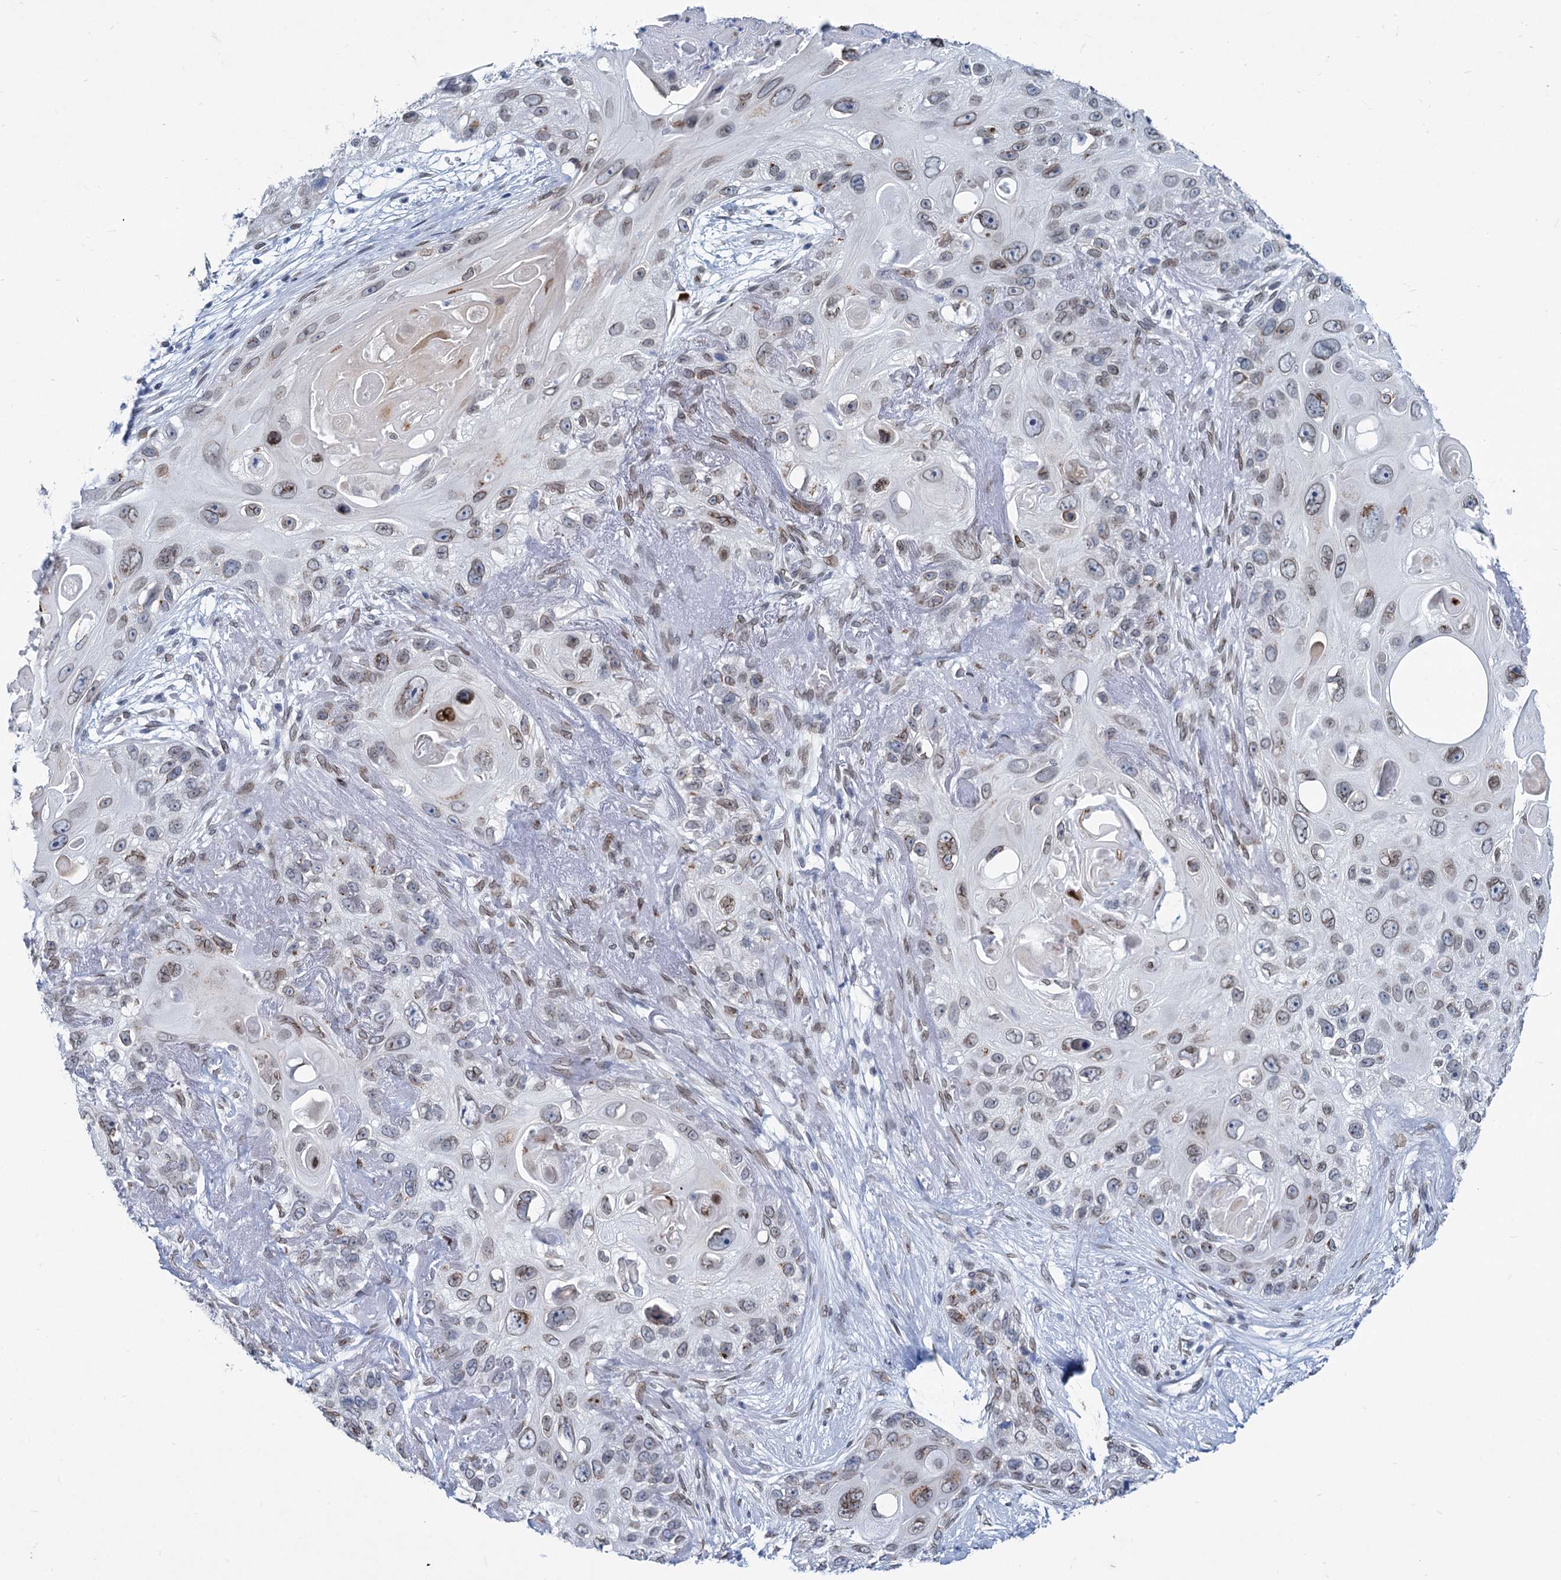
{"staining": {"intensity": "weak", "quantity": "25%-75%", "location": "cytoplasmic/membranous,nuclear"}, "tissue": "skin cancer", "cell_type": "Tumor cells", "image_type": "cancer", "snomed": [{"axis": "morphology", "description": "Normal tissue, NOS"}, {"axis": "morphology", "description": "Squamous cell carcinoma, NOS"}, {"axis": "topography", "description": "Skin"}], "caption": "Immunohistochemical staining of squamous cell carcinoma (skin) reveals low levels of weak cytoplasmic/membranous and nuclear staining in approximately 25%-75% of tumor cells.", "gene": "PRSS35", "patient": {"sex": "male", "age": 72}}